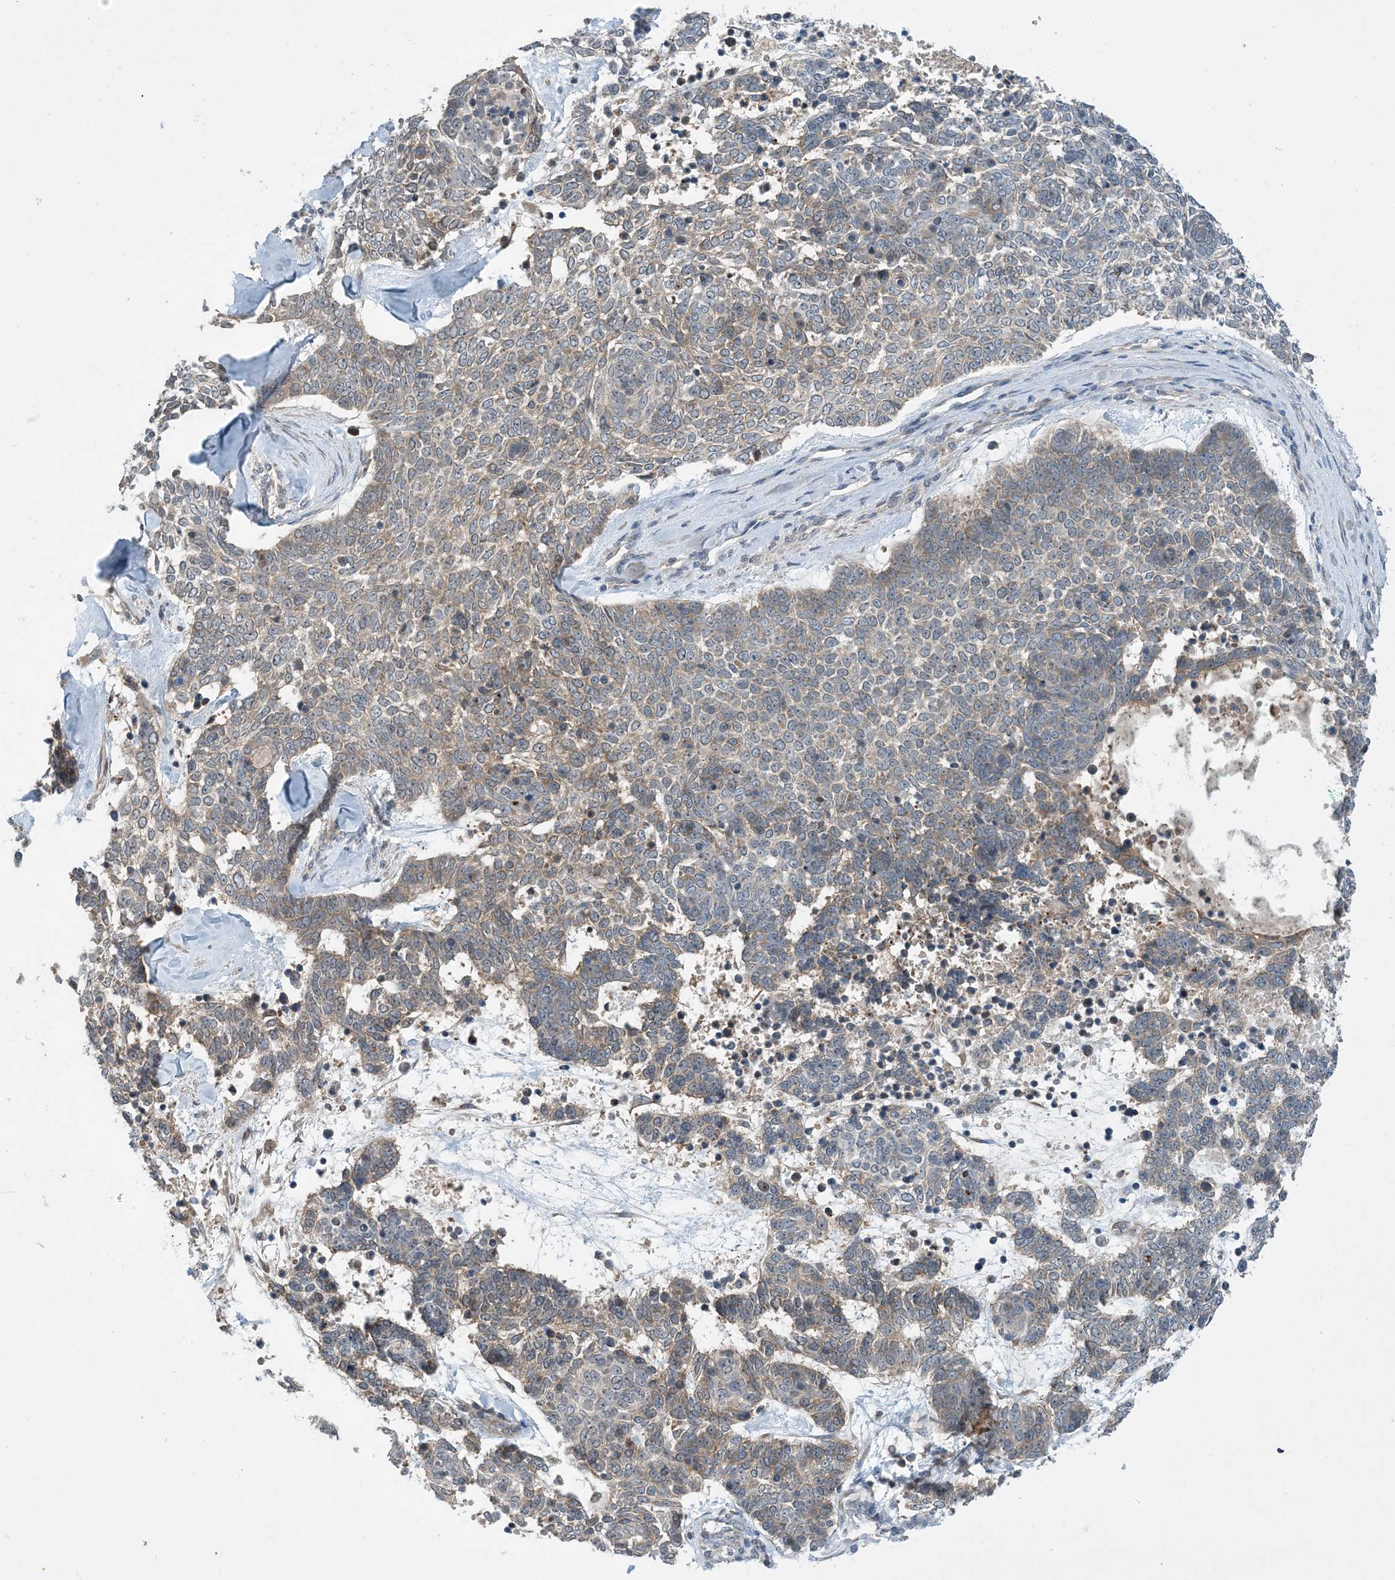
{"staining": {"intensity": "moderate", "quantity": "<25%", "location": "cytoplasmic/membranous"}, "tissue": "skin cancer", "cell_type": "Tumor cells", "image_type": "cancer", "snomed": [{"axis": "morphology", "description": "Basal cell carcinoma"}, {"axis": "topography", "description": "Skin"}], "caption": "Basal cell carcinoma (skin) stained with immunohistochemistry (IHC) shows moderate cytoplasmic/membranous staining in about <25% of tumor cells. Nuclei are stained in blue.", "gene": "PHOSPHO2", "patient": {"sex": "female", "age": 81}}